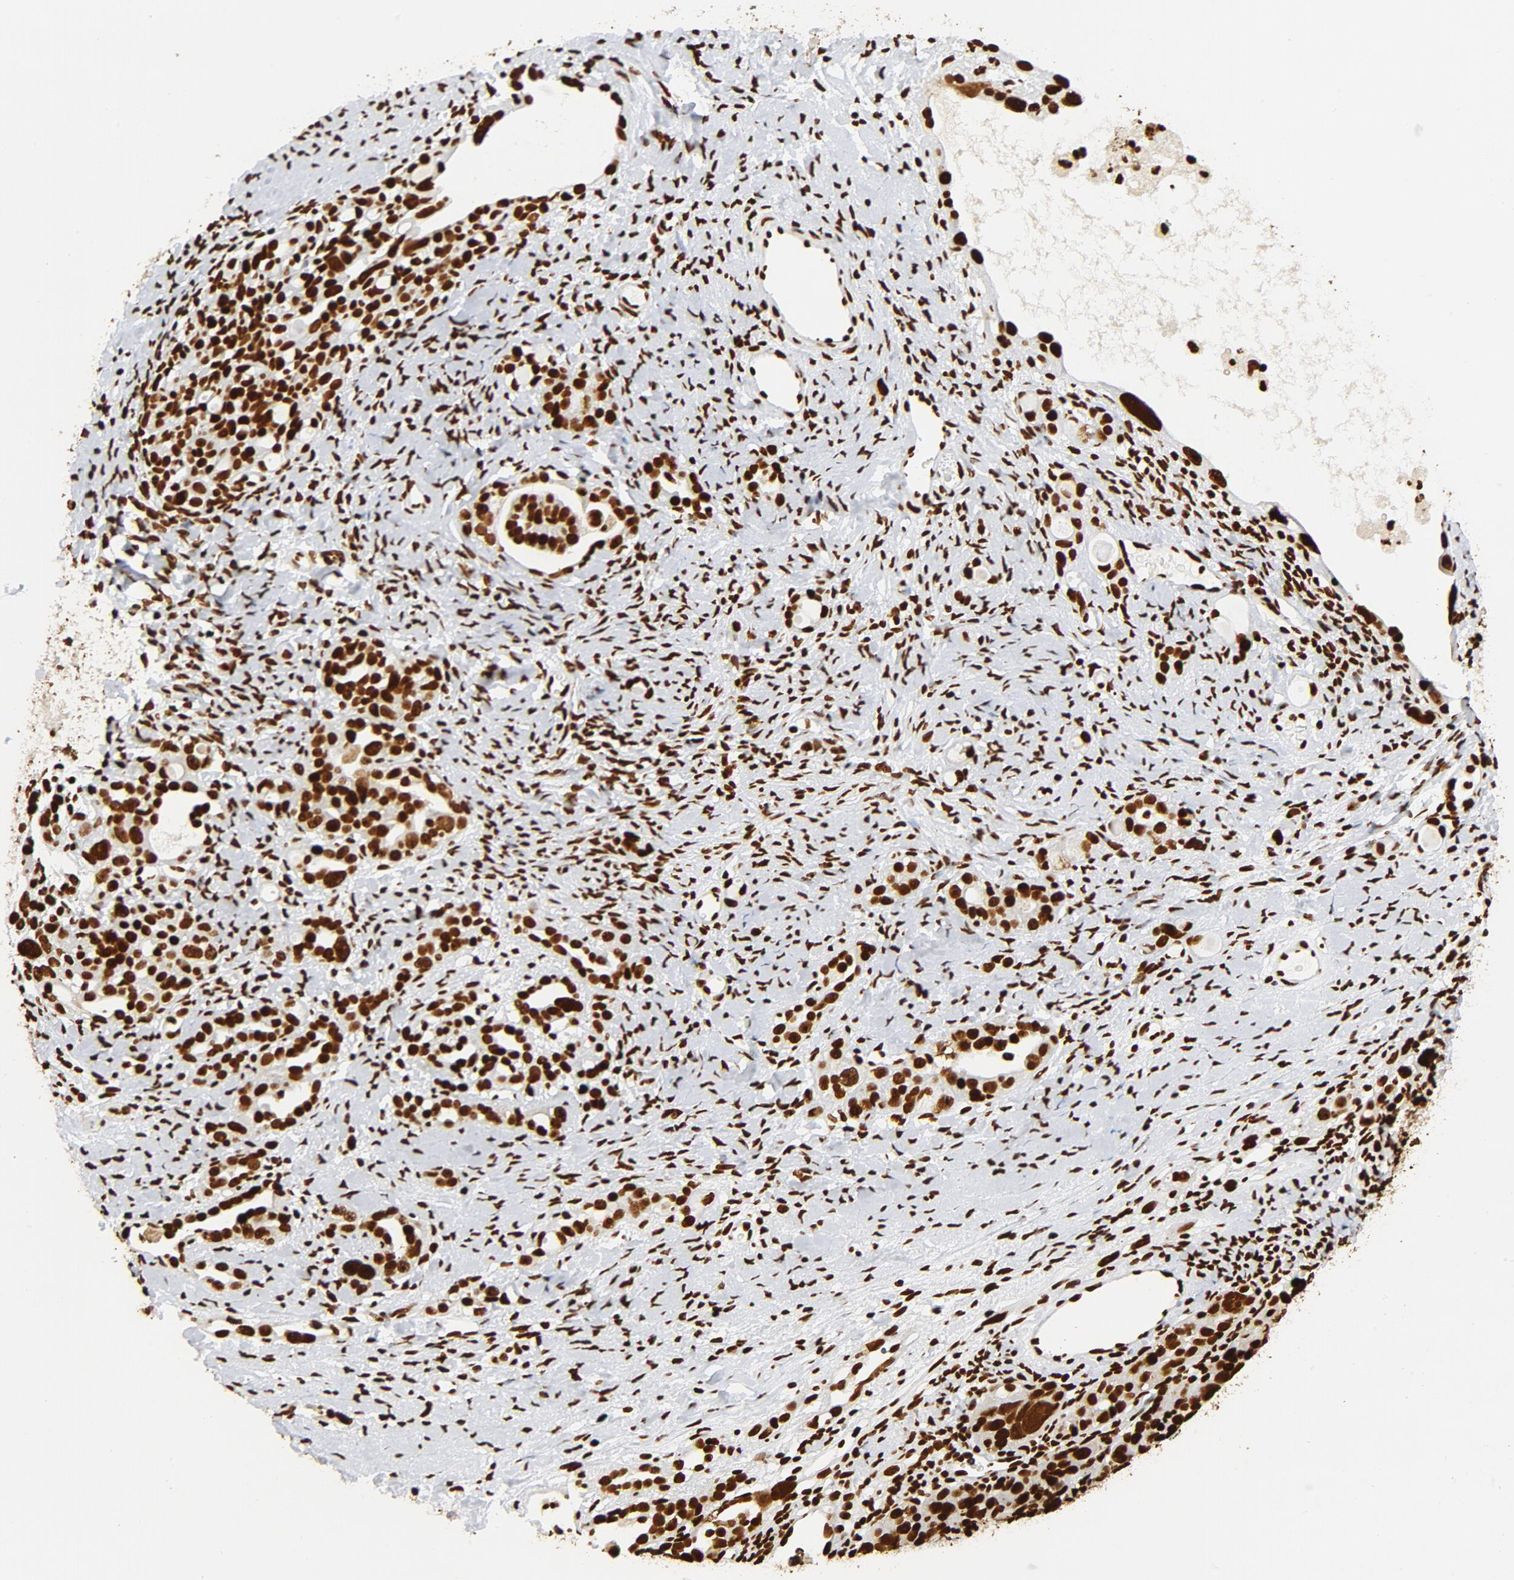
{"staining": {"intensity": "strong", "quantity": ">75%", "location": "cytoplasmic/membranous,nuclear"}, "tissue": "ovarian cancer", "cell_type": "Tumor cells", "image_type": "cancer", "snomed": [{"axis": "morphology", "description": "Cystadenocarcinoma, serous, NOS"}, {"axis": "topography", "description": "Ovary"}], "caption": "IHC of ovarian cancer (serous cystadenocarcinoma) shows high levels of strong cytoplasmic/membranous and nuclear staining in about >75% of tumor cells.", "gene": "XRCC6", "patient": {"sex": "female", "age": 66}}